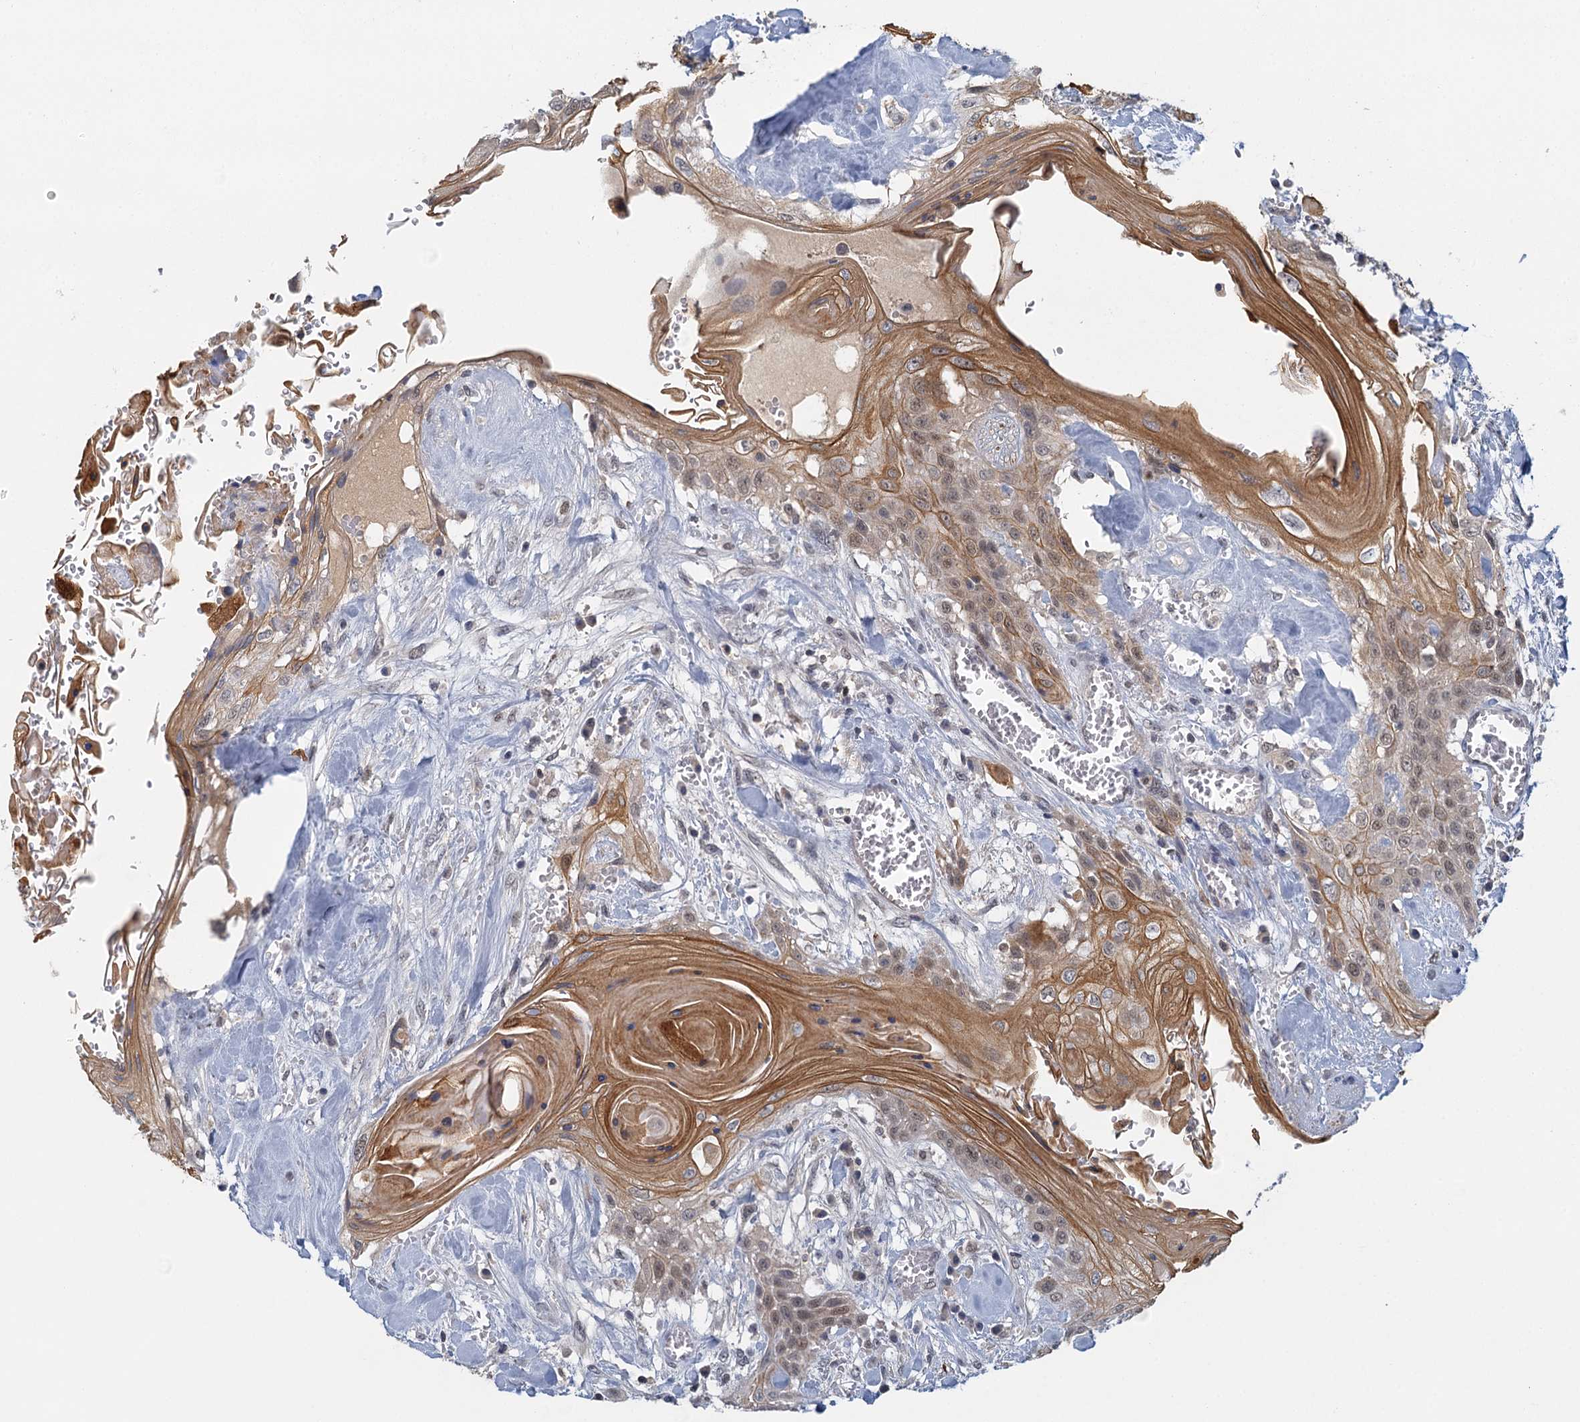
{"staining": {"intensity": "moderate", "quantity": ">75%", "location": "cytoplasmic/membranous,nuclear"}, "tissue": "head and neck cancer", "cell_type": "Tumor cells", "image_type": "cancer", "snomed": [{"axis": "morphology", "description": "Squamous cell carcinoma, NOS"}, {"axis": "topography", "description": "Head-Neck"}], "caption": "IHC (DAB (3,3'-diaminobenzidine)) staining of head and neck cancer demonstrates moderate cytoplasmic/membranous and nuclear protein staining in approximately >75% of tumor cells. The staining is performed using DAB brown chromogen to label protein expression. The nuclei are counter-stained blue using hematoxylin.", "gene": "GPATCH11", "patient": {"sex": "female", "age": 43}}